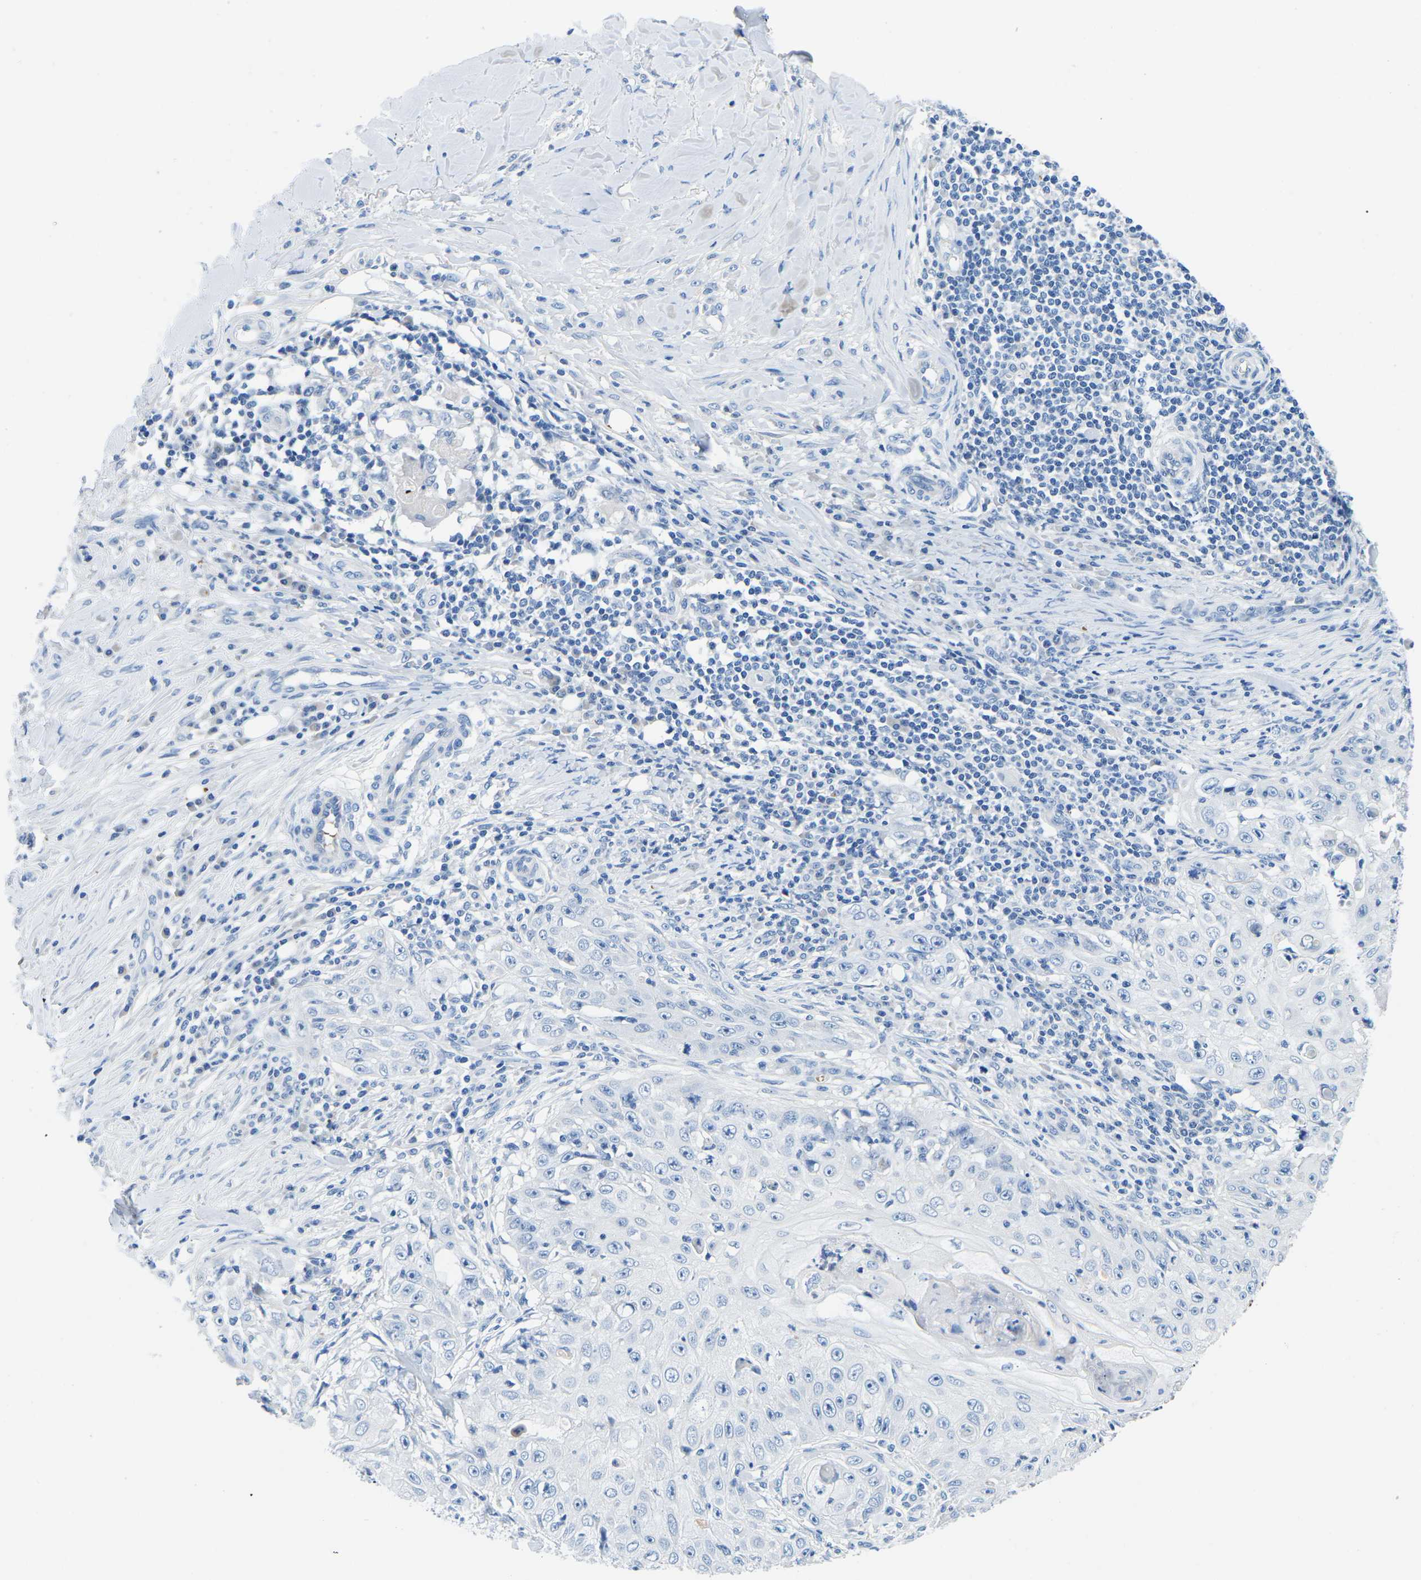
{"staining": {"intensity": "negative", "quantity": "none", "location": "none"}, "tissue": "skin cancer", "cell_type": "Tumor cells", "image_type": "cancer", "snomed": [{"axis": "morphology", "description": "Squamous cell carcinoma, NOS"}, {"axis": "topography", "description": "Skin"}], "caption": "This is a histopathology image of immunohistochemistry staining of skin cancer (squamous cell carcinoma), which shows no staining in tumor cells.", "gene": "TM6SF1", "patient": {"sex": "male", "age": 86}}